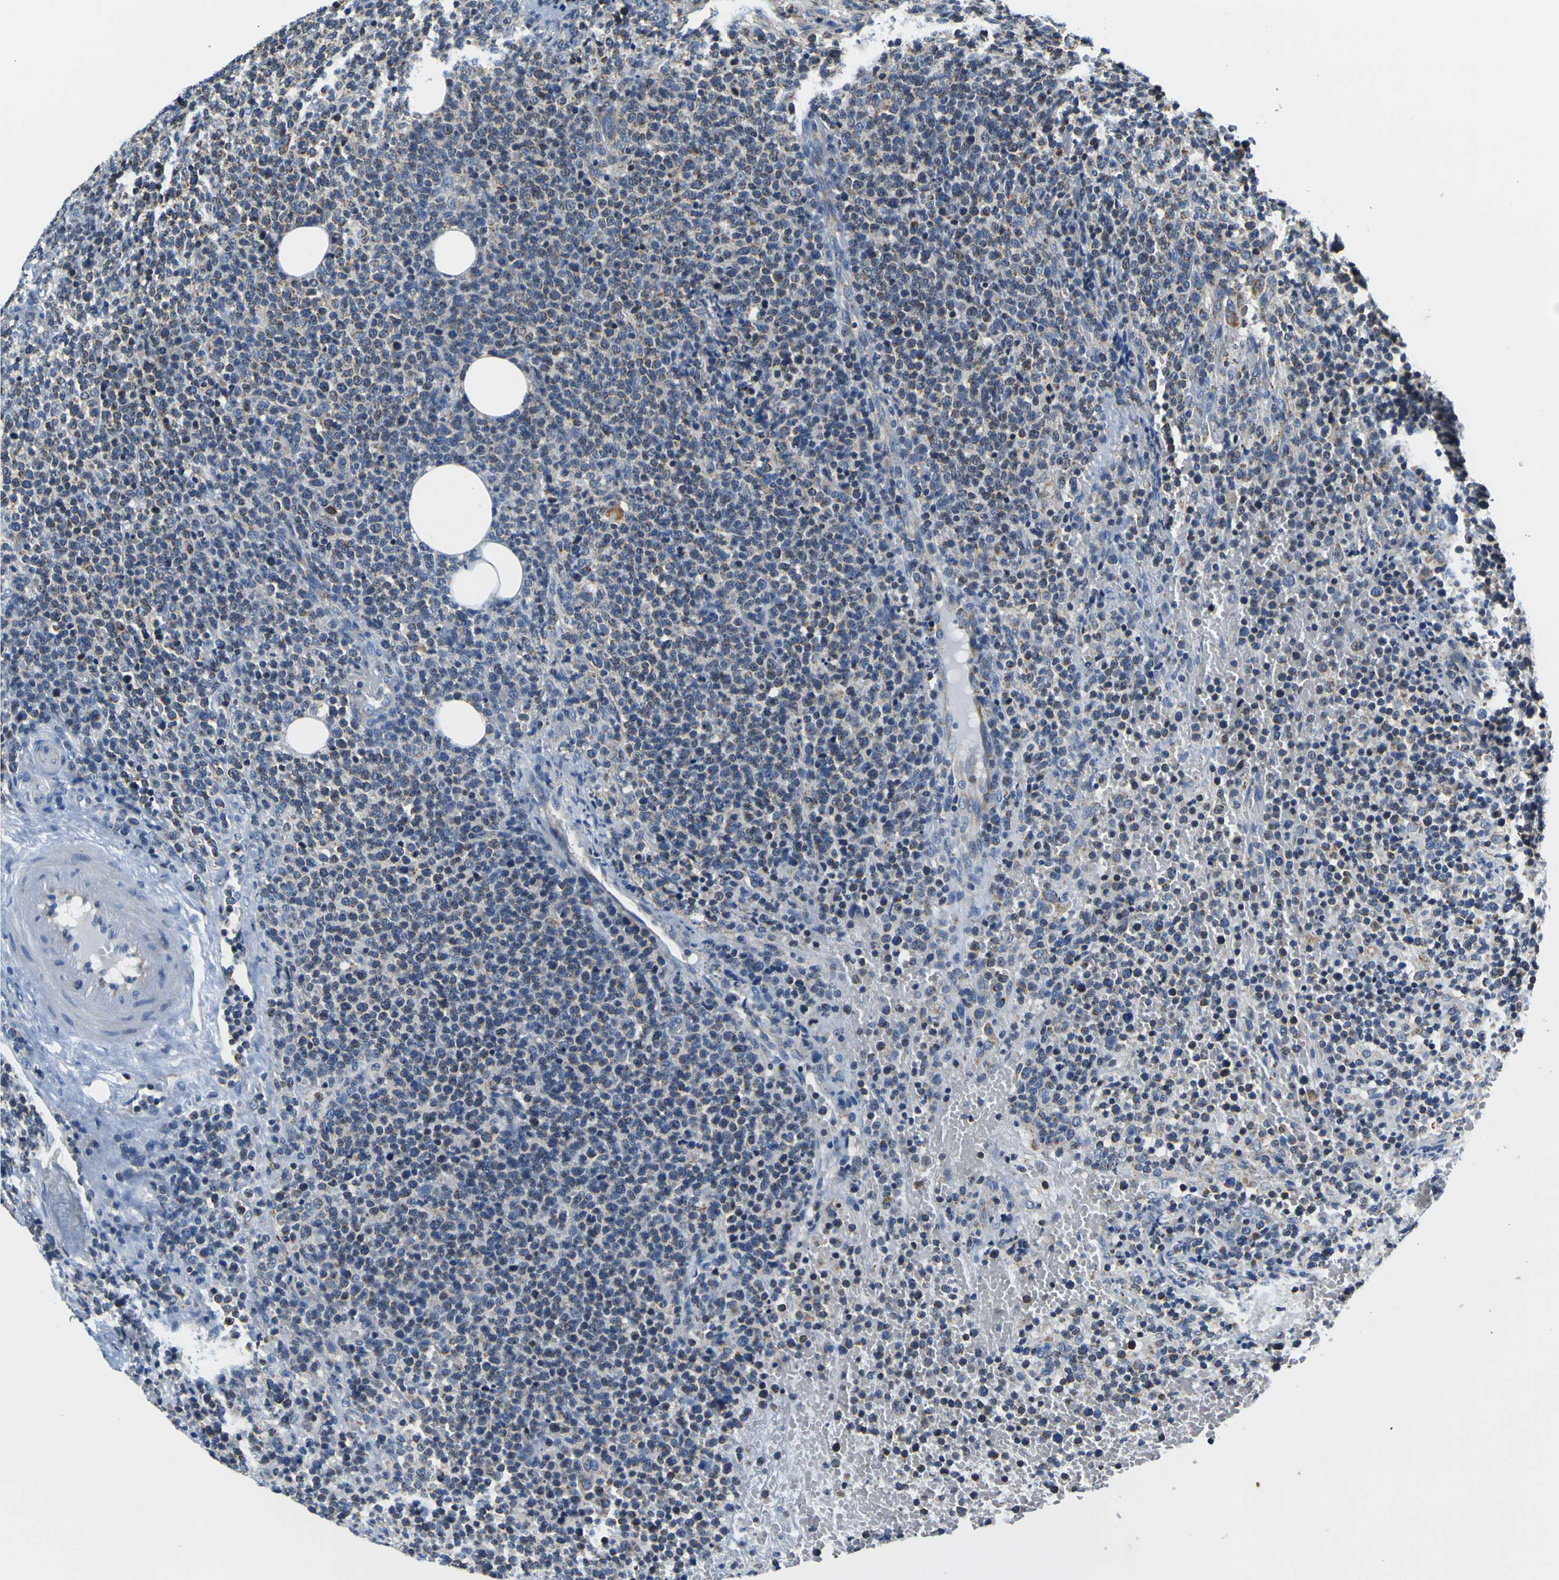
{"staining": {"intensity": "negative", "quantity": "none", "location": "none"}, "tissue": "lymphoma", "cell_type": "Tumor cells", "image_type": "cancer", "snomed": [{"axis": "morphology", "description": "Malignant lymphoma, non-Hodgkin's type, High grade"}, {"axis": "topography", "description": "Lymph node"}], "caption": "This micrograph is of high-grade malignant lymphoma, non-Hodgkin's type stained with immunohistochemistry (IHC) to label a protein in brown with the nuclei are counter-stained blue. There is no expression in tumor cells. The staining was performed using DAB (3,3'-diaminobenzidine) to visualize the protein expression in brown, while the nuclei were stained in blue with hematoxylin (Magnification: 20x).", "gene": "LRP4", "patient": {"sex": "male", "age": 61}}